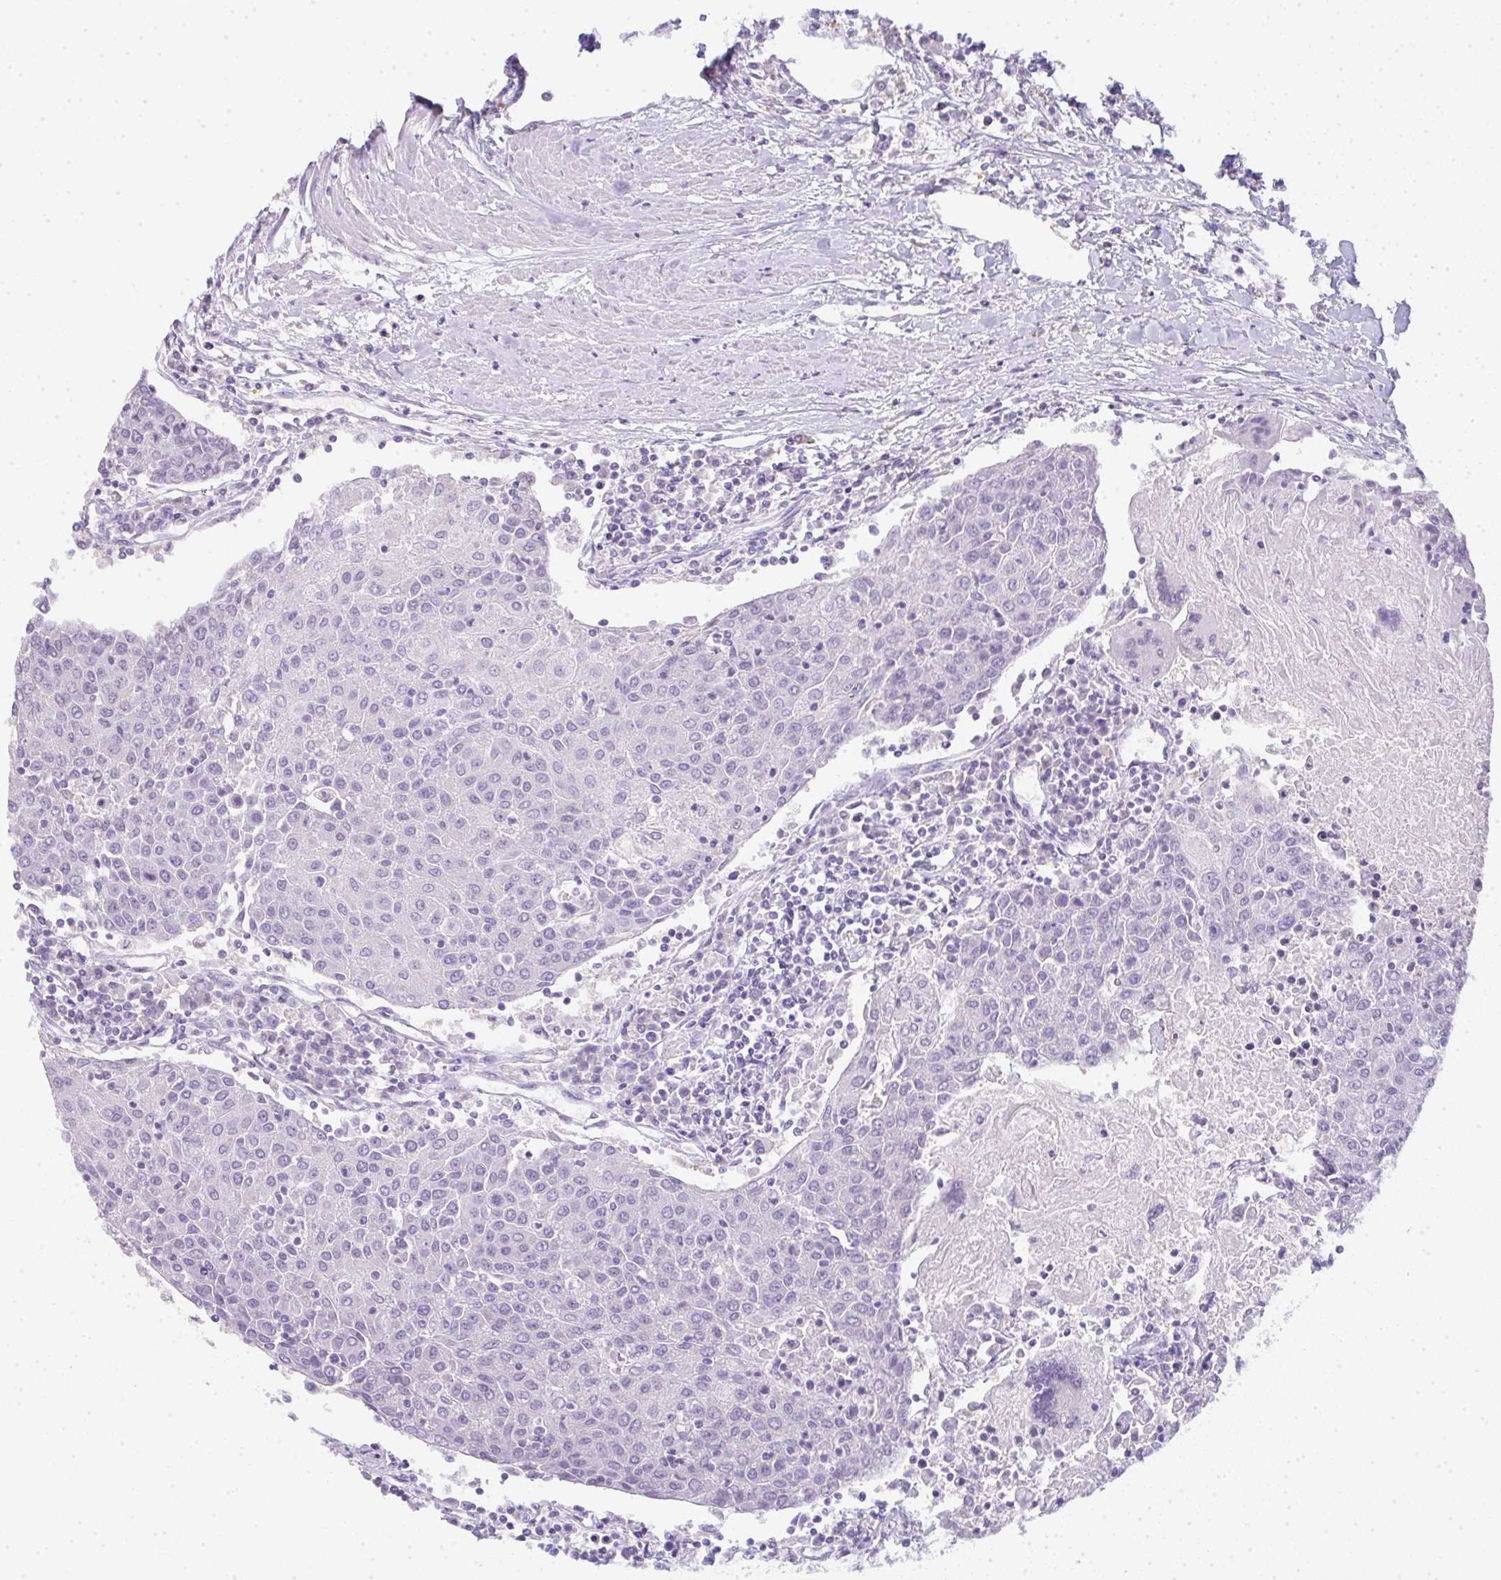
{"staining": {"intensity": "negative", "quantity": "none", "location": "none"}, "tissue": "urothelial cancer", "cell_type": "Tumor cells", "image_type": "cancer", "snomed": [{"axis": "morphology", "description": "Urothelial carcinoma, High grade"}, {"axis": "topography", "description": "Urinary bladder"}], "caption": "Immunohistochemistry histopathology image of human high-grade urothelial carcinoma stained for a protein (brown), which displays no expression in tumor cells. (DAB IHC visualized using brightfield microscopy, high magnification).", "gene": "LPAR4", "patient": {"sex": "female", "age": 85}}